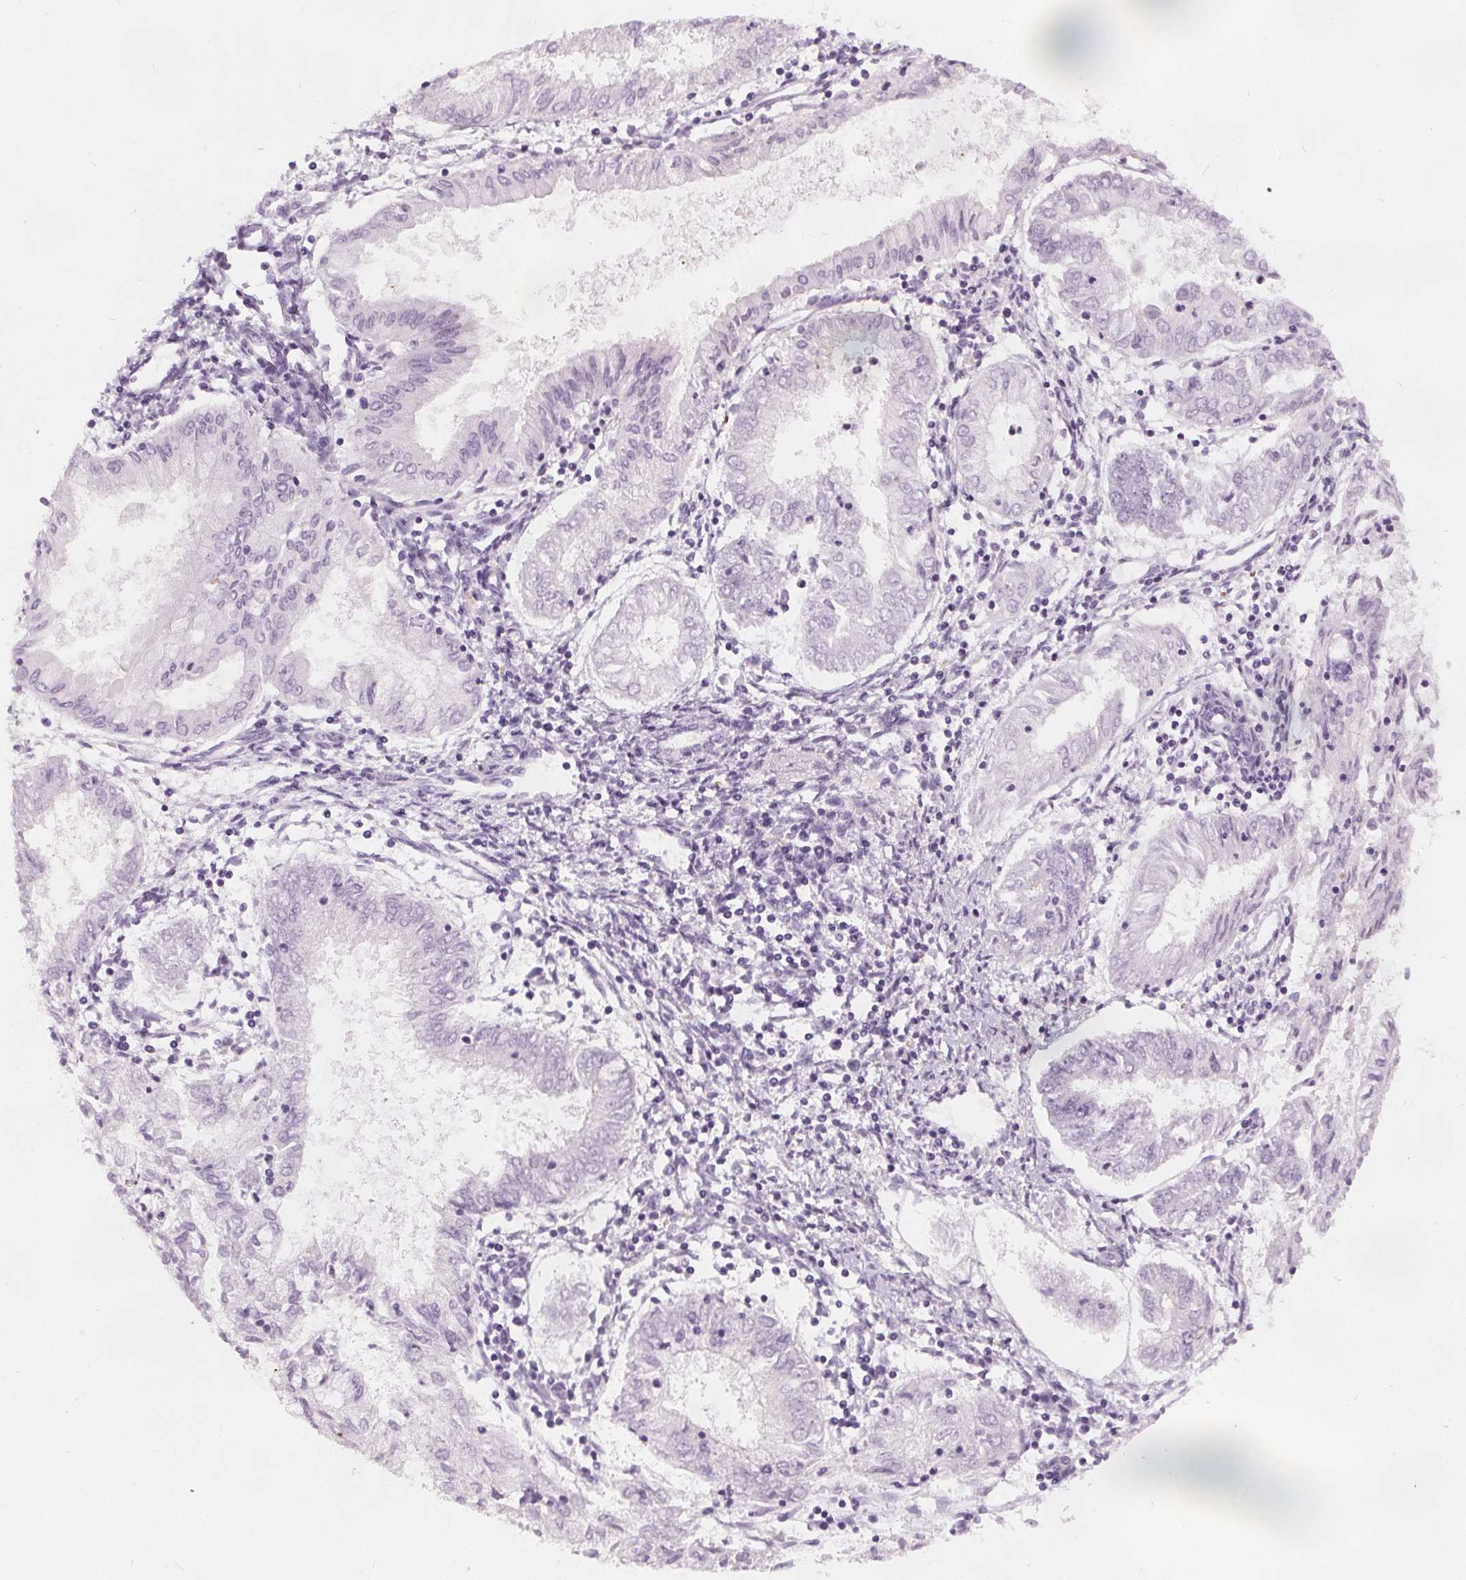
{"staining": {"intensity": "negative", "quantity": "none", "location": "none"}, "tissue": "endometrial cancer", "cell_type": "Tumor cells", "image_type": "cancer", "snomed": [{"axis": "morphology", "description": "Adenocarcinoma, NOS"}, {"axis": "topography", "description": "Endometrium"}], "caption": "A high-resolution image shows immunohistochemistry (IHC) staining of adenocarcinoma (endometrial), which displays no significant staining in tumor cells.", "gene": "SLC5A12", "patient": {"sex": "female", "age": 68}}